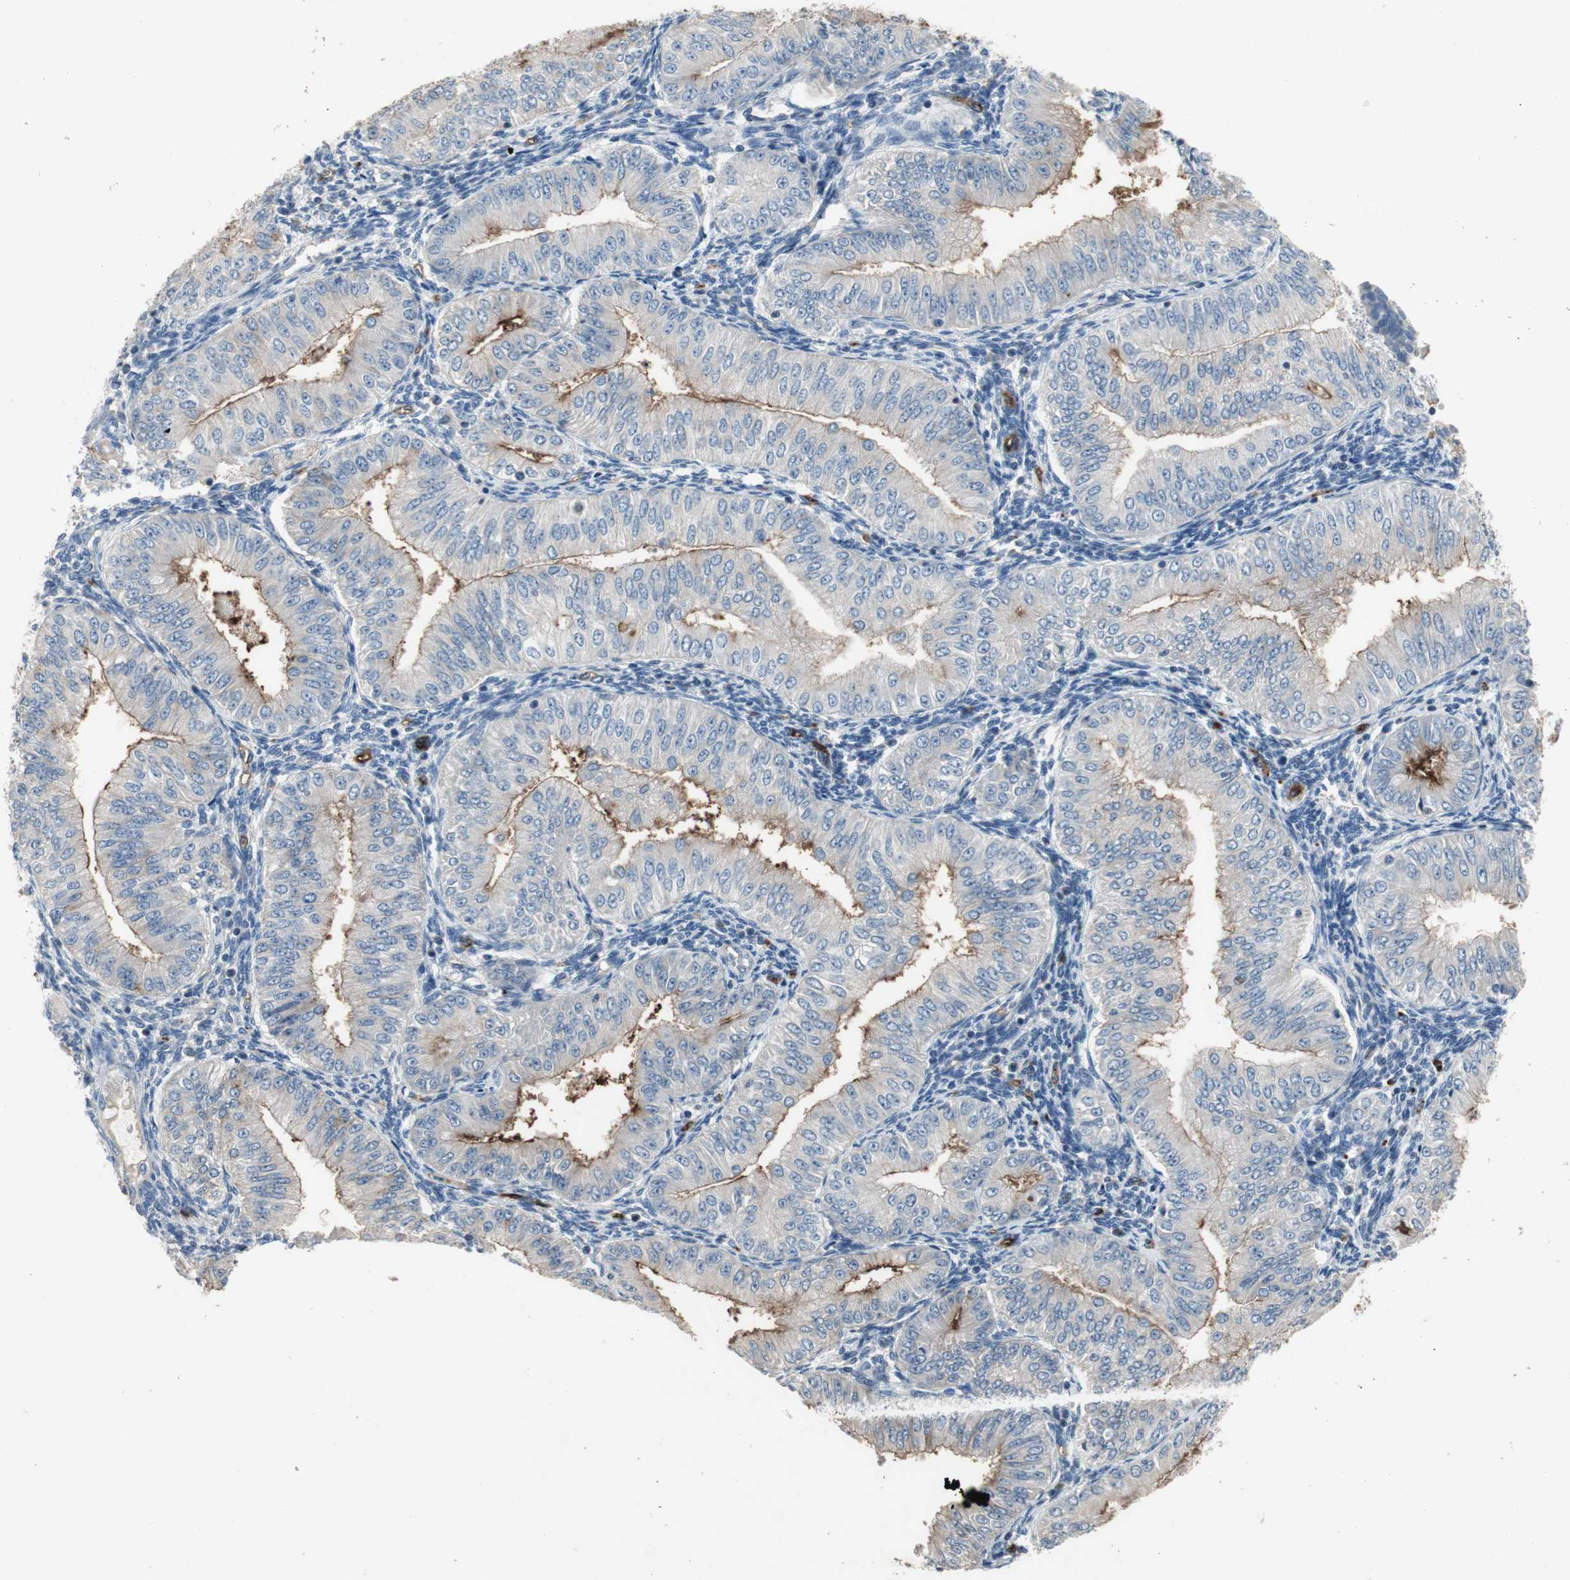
{"staining": {"intensity": "moderate", "quantity": "<25%", "location": "cytoplasmic/membranous"}, "tissue": "endometrial cancer", "cell_type": "Tumor cells", "image_type": "cancer", "snomed": [{"axis": "morphology", "description": "Normal tissue, NOS"}, {"axis": "morphology", "description": "Adenocarcinoma, NOS"}, {"axis": "topography", "description": "Endometrium"}], "caption": "This image exhibits endometrial adenocarcinoma stained with immunohistochemistry to label a protein in brown. The cytoplasmic/membranous of tumor cells show moderate positivity for the protein. Nuclei are counter-stained blue.", "gene": "ALPL", "patient": {"sex": "female", "age": 53}}